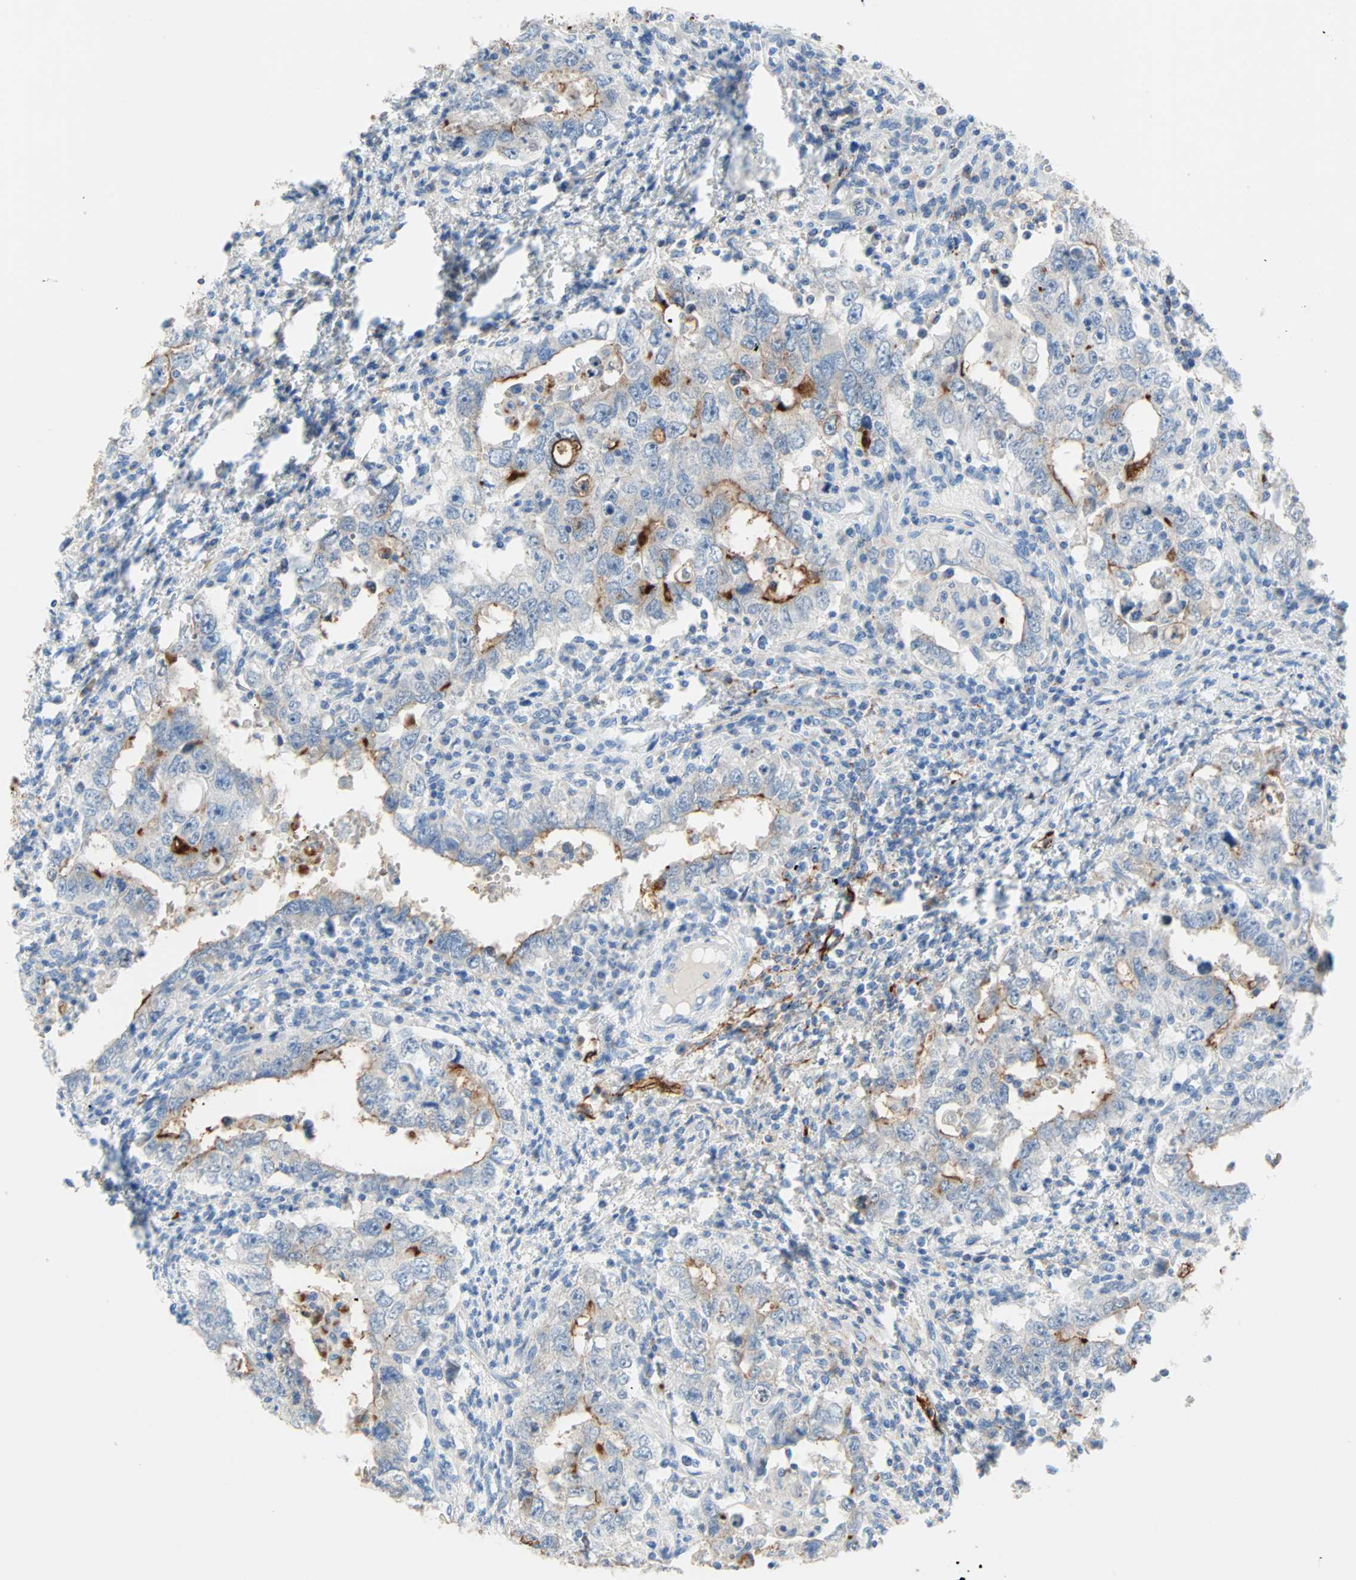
{"staining": {"intensity": "moderate", "quantity": "<25%", "location": "cytoplasmic/membranous"}, "tissue": "testis cancer", "cell_type": "Tumor cells", "image_type": "cancer", "snomed": [{"axis": "morphology", "description": "Carcinoma, Embryonal, NOS"}, {"axis": "topography", "description": "Testis"}], "caption": "Testis cancer (embryonal carcinoma) was stained to show a protein in brown. There is low levels of moderate cytoplasmic/membranous expression in approximately <25% of tumor cells. (DAB IHC with brightfield microscopy, high magnification).", "gene": "PDPN", "patient": {"sex": "male", "age": 26}}